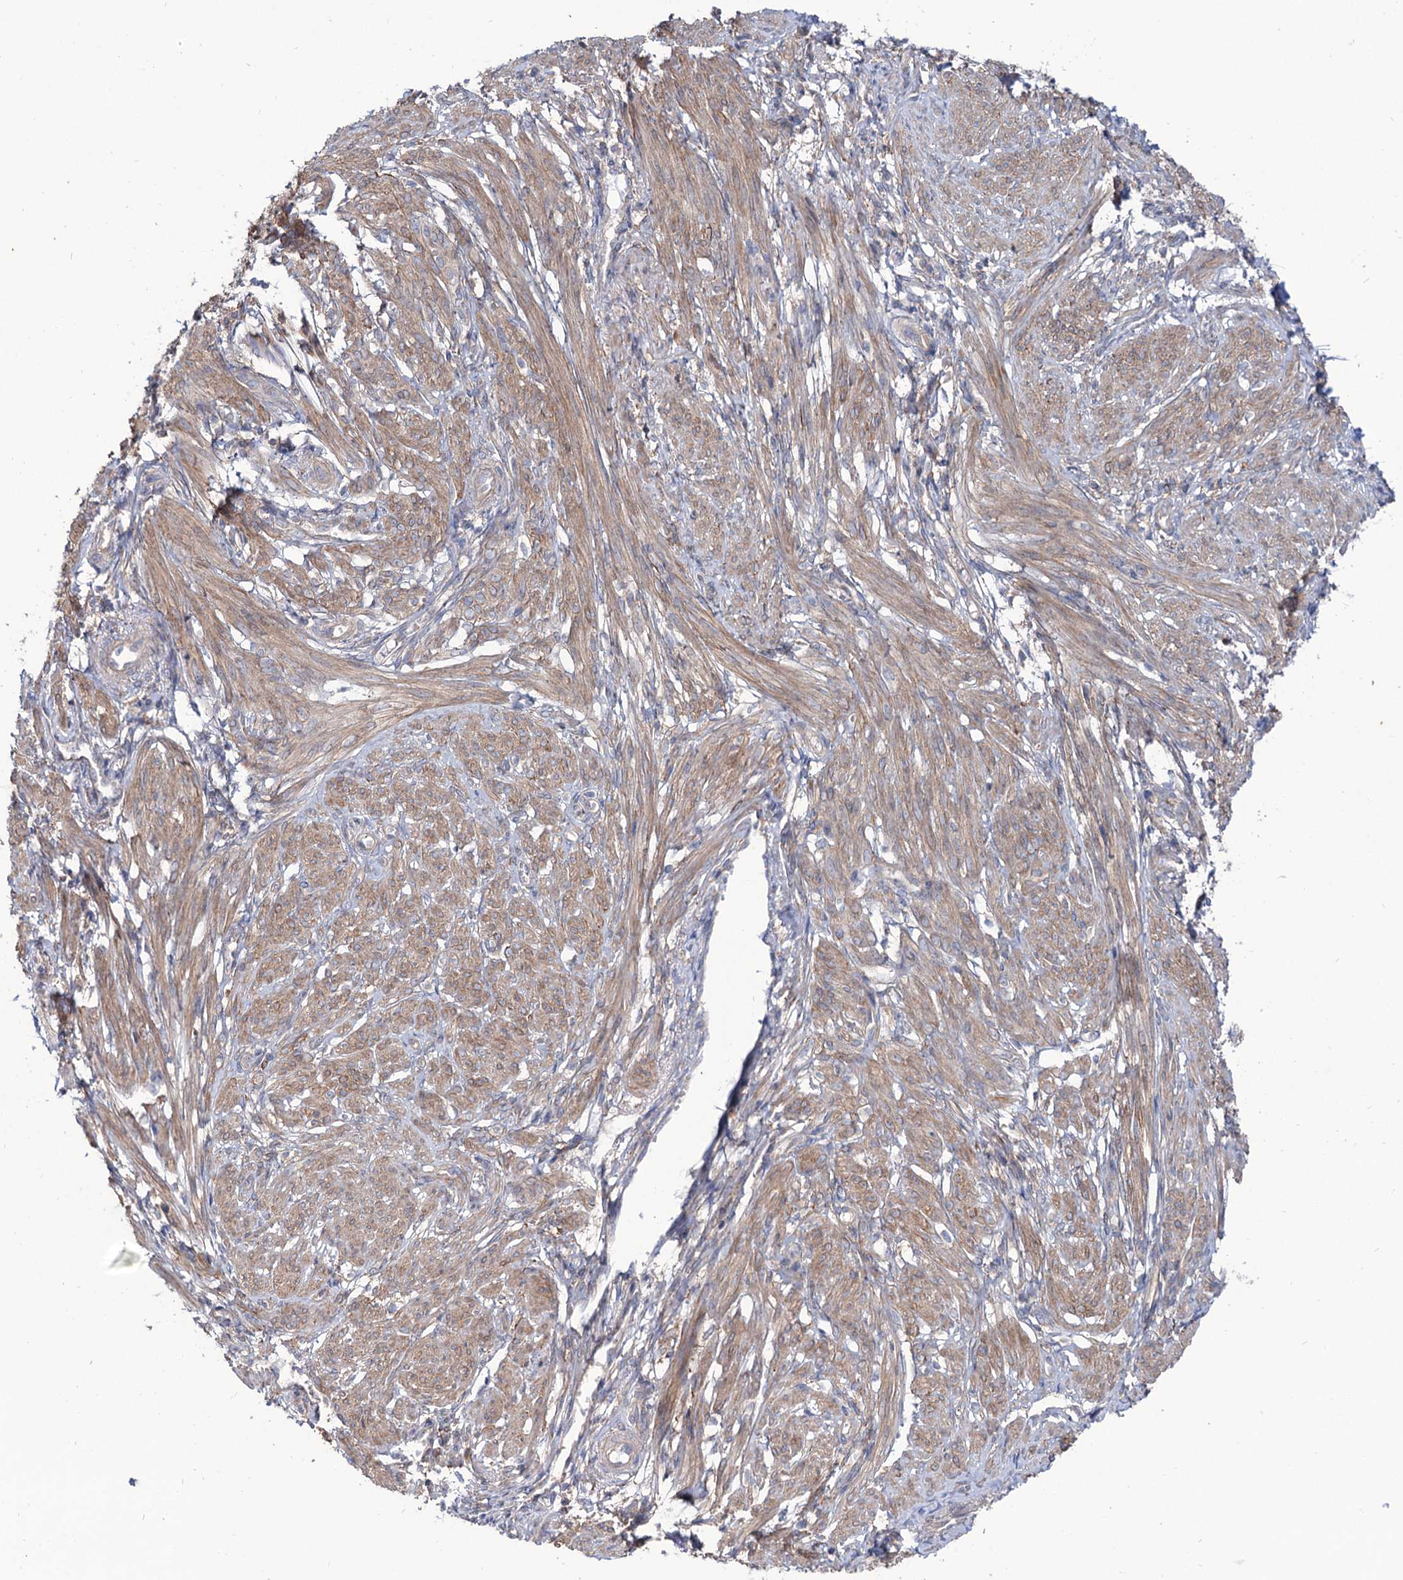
{"staining": {"intensity": "moderate", "quantity": "25%-75%", "location": "cytoplasmic/membranous"}, "tissue": "smooth muscle", "cell_type": "Smooth muscle cells", "image_type": "normal", "snomed": [{"axis": "morphology", "description": "Normal tissue, NOS"}, {"axis": "topography", "description": "Smooth muscle"}], "caption": "Immunohistochemistry of benign human smooth muscle displays medium levels of moderate cytoplasmic/membranous staining in about 25%-75% of smooth muscle cells.", "gene": "SEC24A", "patient": {"sex": "female", "age": 39}}